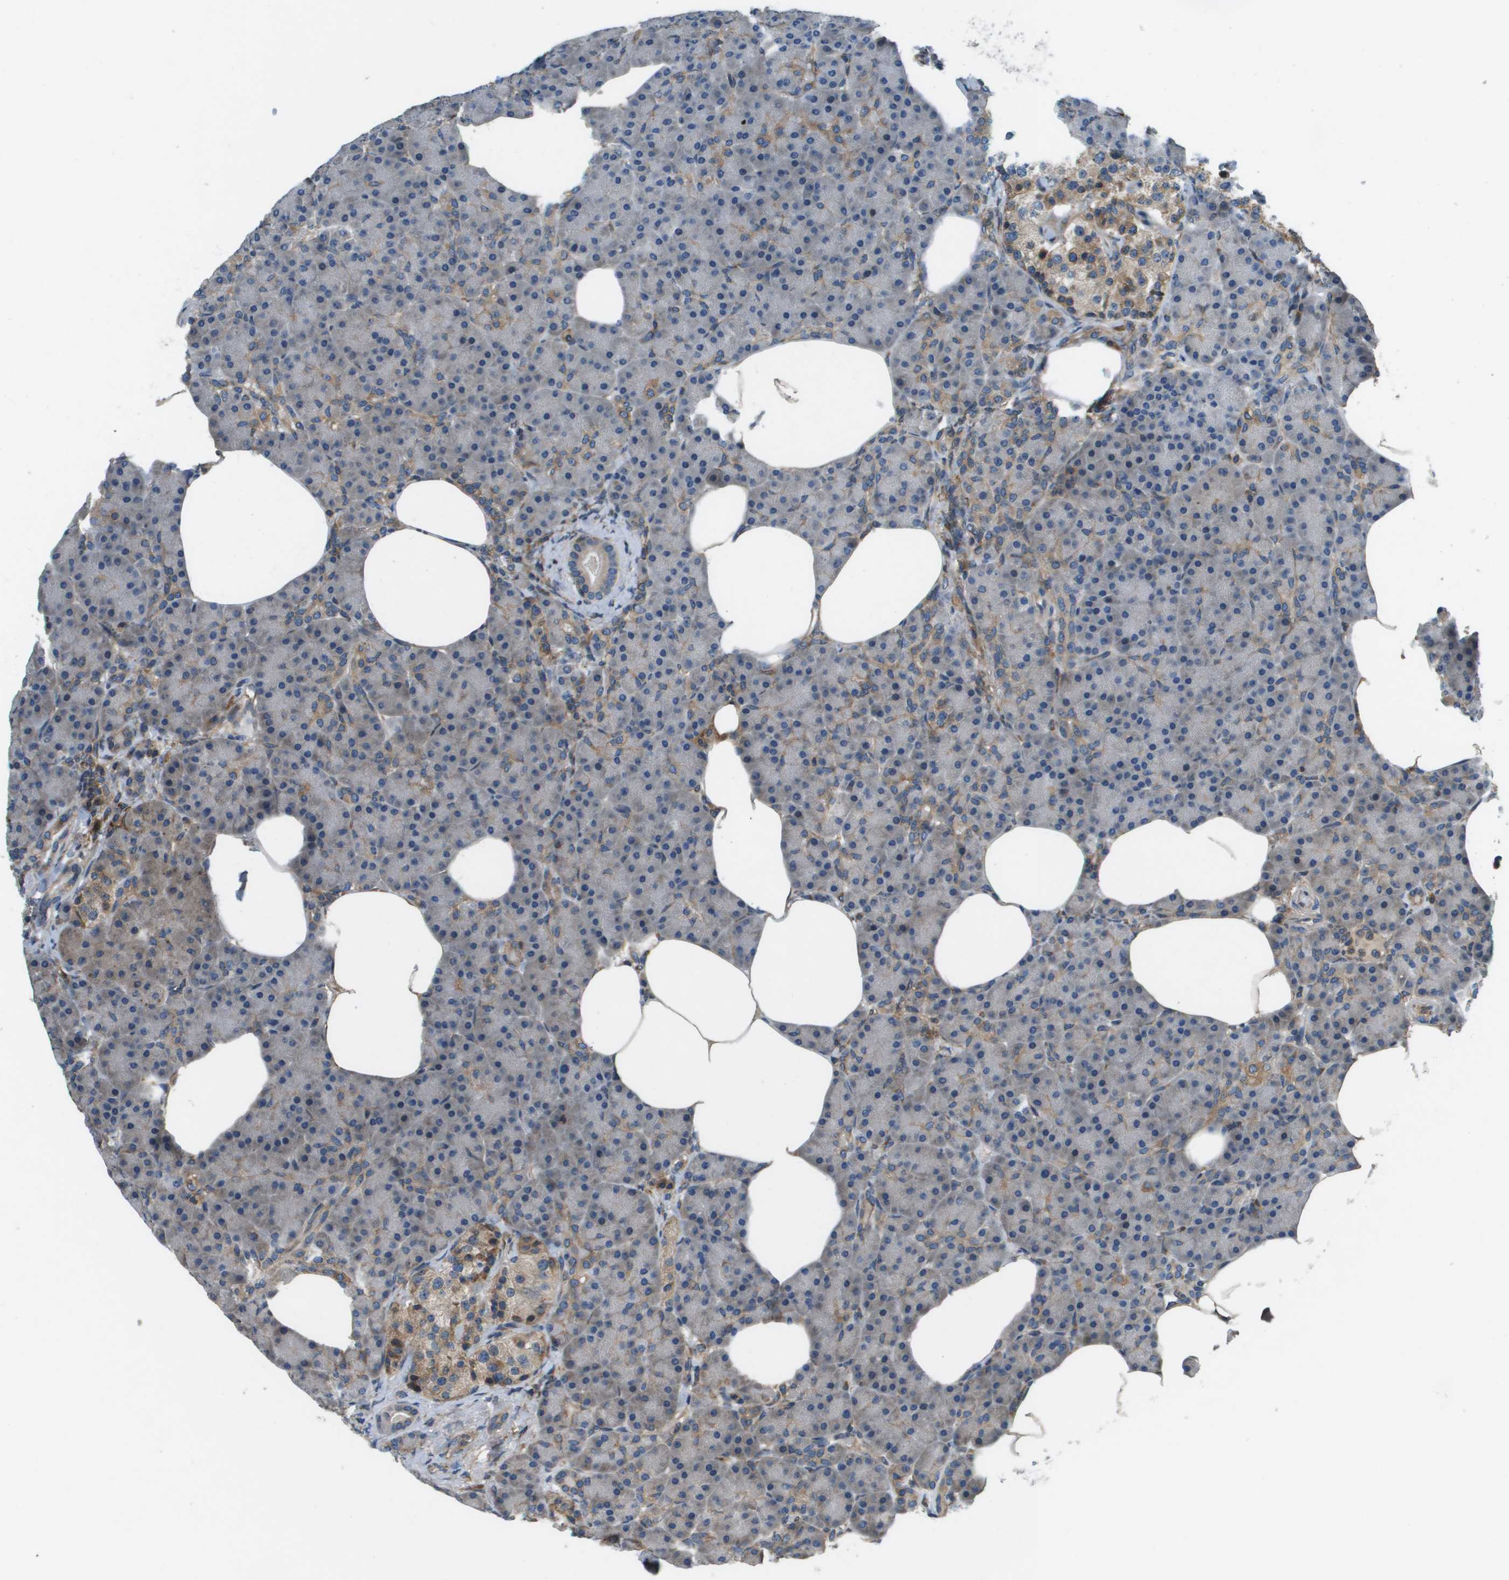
{"staining": {"intensity": "moderate", "quantity": "<25%", "location": "cytoplasmic/membranous"}, "tissue": "pancreas", "cell_type": "Exocrine glandular cells", "image_type": "normal", "snomed": [{"axis": "morphology", "description": "Normal tissue, NOS"}, {"axis": "topography", "description": "Pancreas"}], "caption": "A brown stain highlights moderate cytoplasmic/membranous expression of a protein in exocrine glandular cells of normal pancreas. (Brightfield microscopy of DAB IHC at high magnification).", "gene": "SAMSN1", "patient": {"sex": "female", "age": 70}}